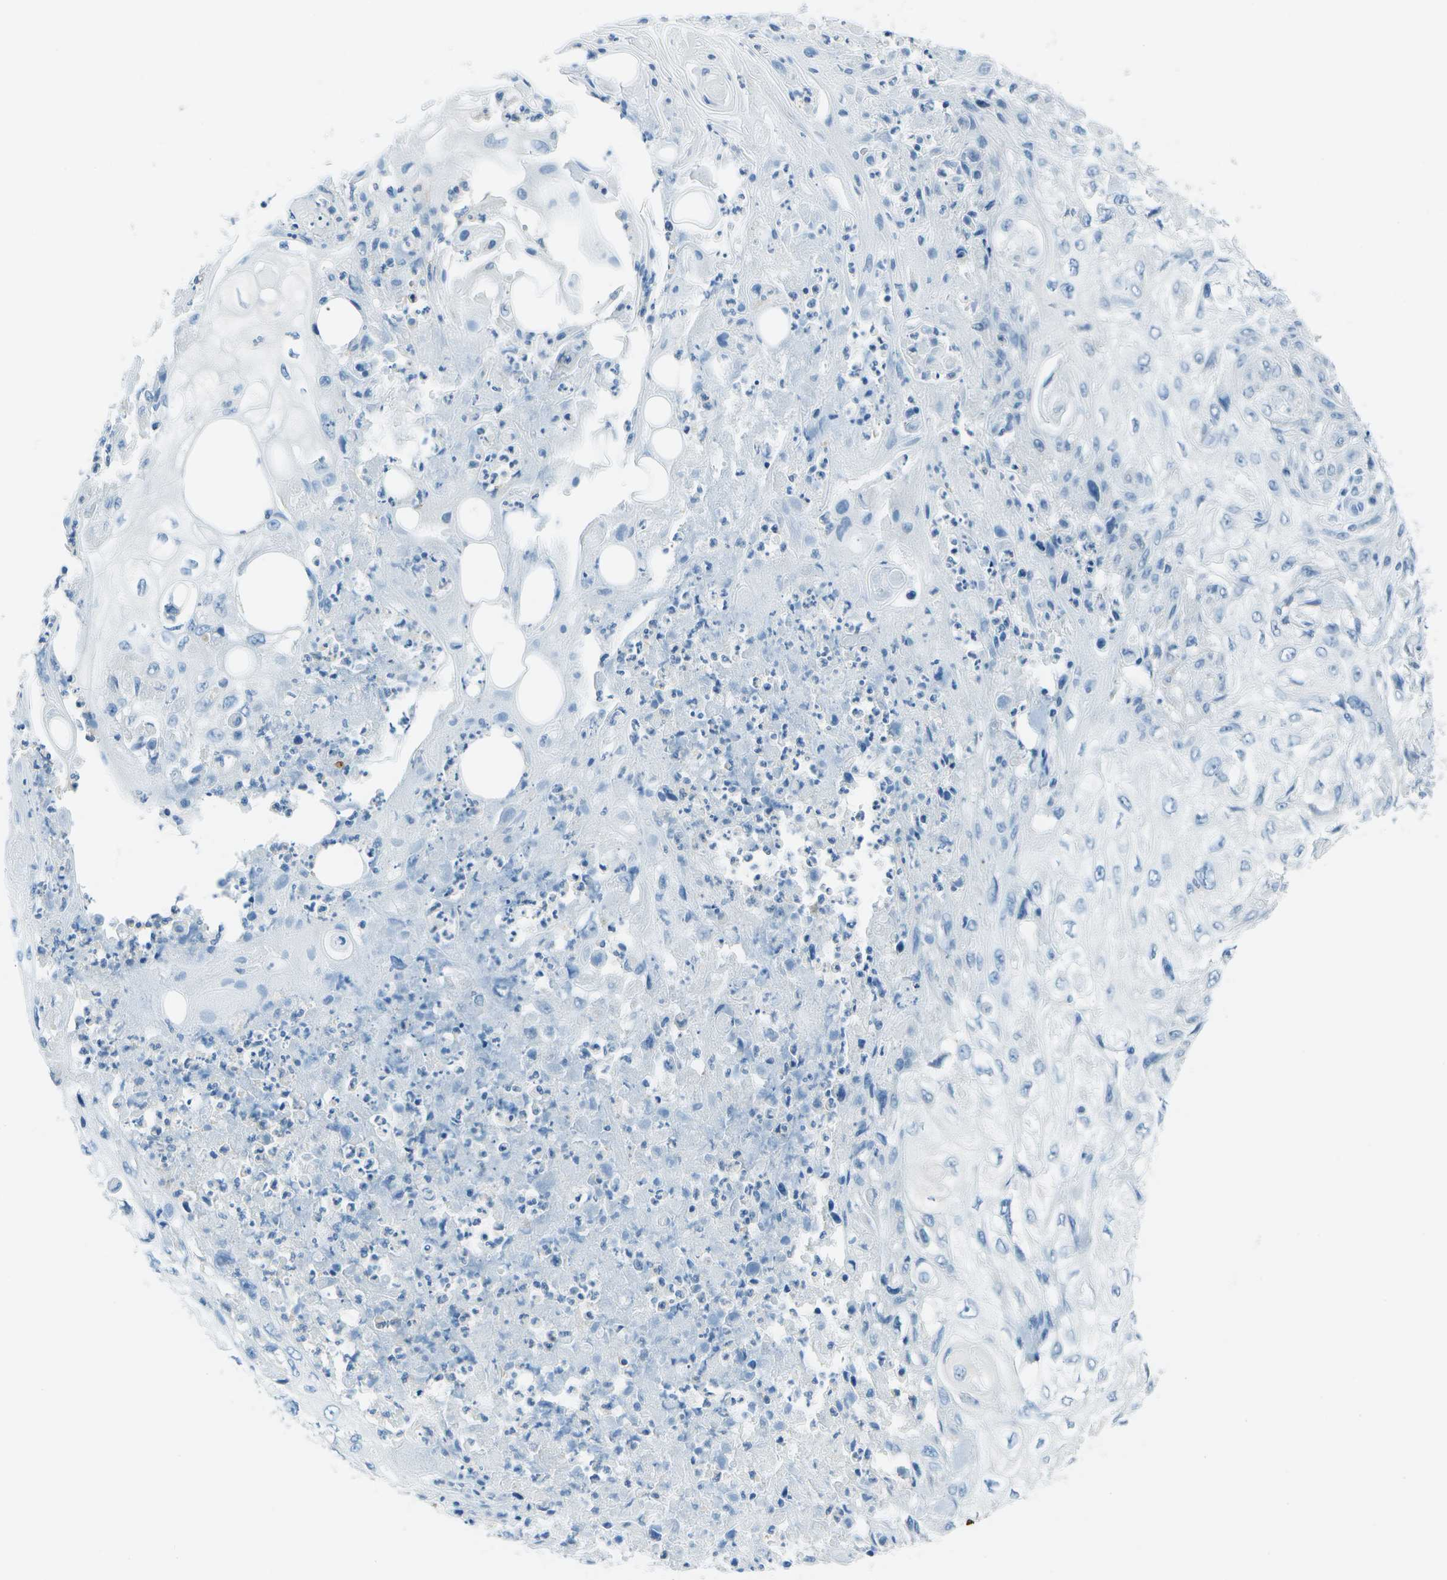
{"staining": {"intensity": "negative", "quantity": "none", "location": "none"}, "tissue": "skin cancer", "cell_type": "Tumor cells", "image_type": "cancer", "snomed": [{"axis": "morphology", "description": "Squamous cell carcinoma, NOS"}, {"axis": "topography", "description": "Skin"}], "caption": "Immunohistochemistry of human skin squamous cell carcinoma shows no staining in tumor cells.", "gene": "ASL", "patient": {"sex": "male", "age": 75}}